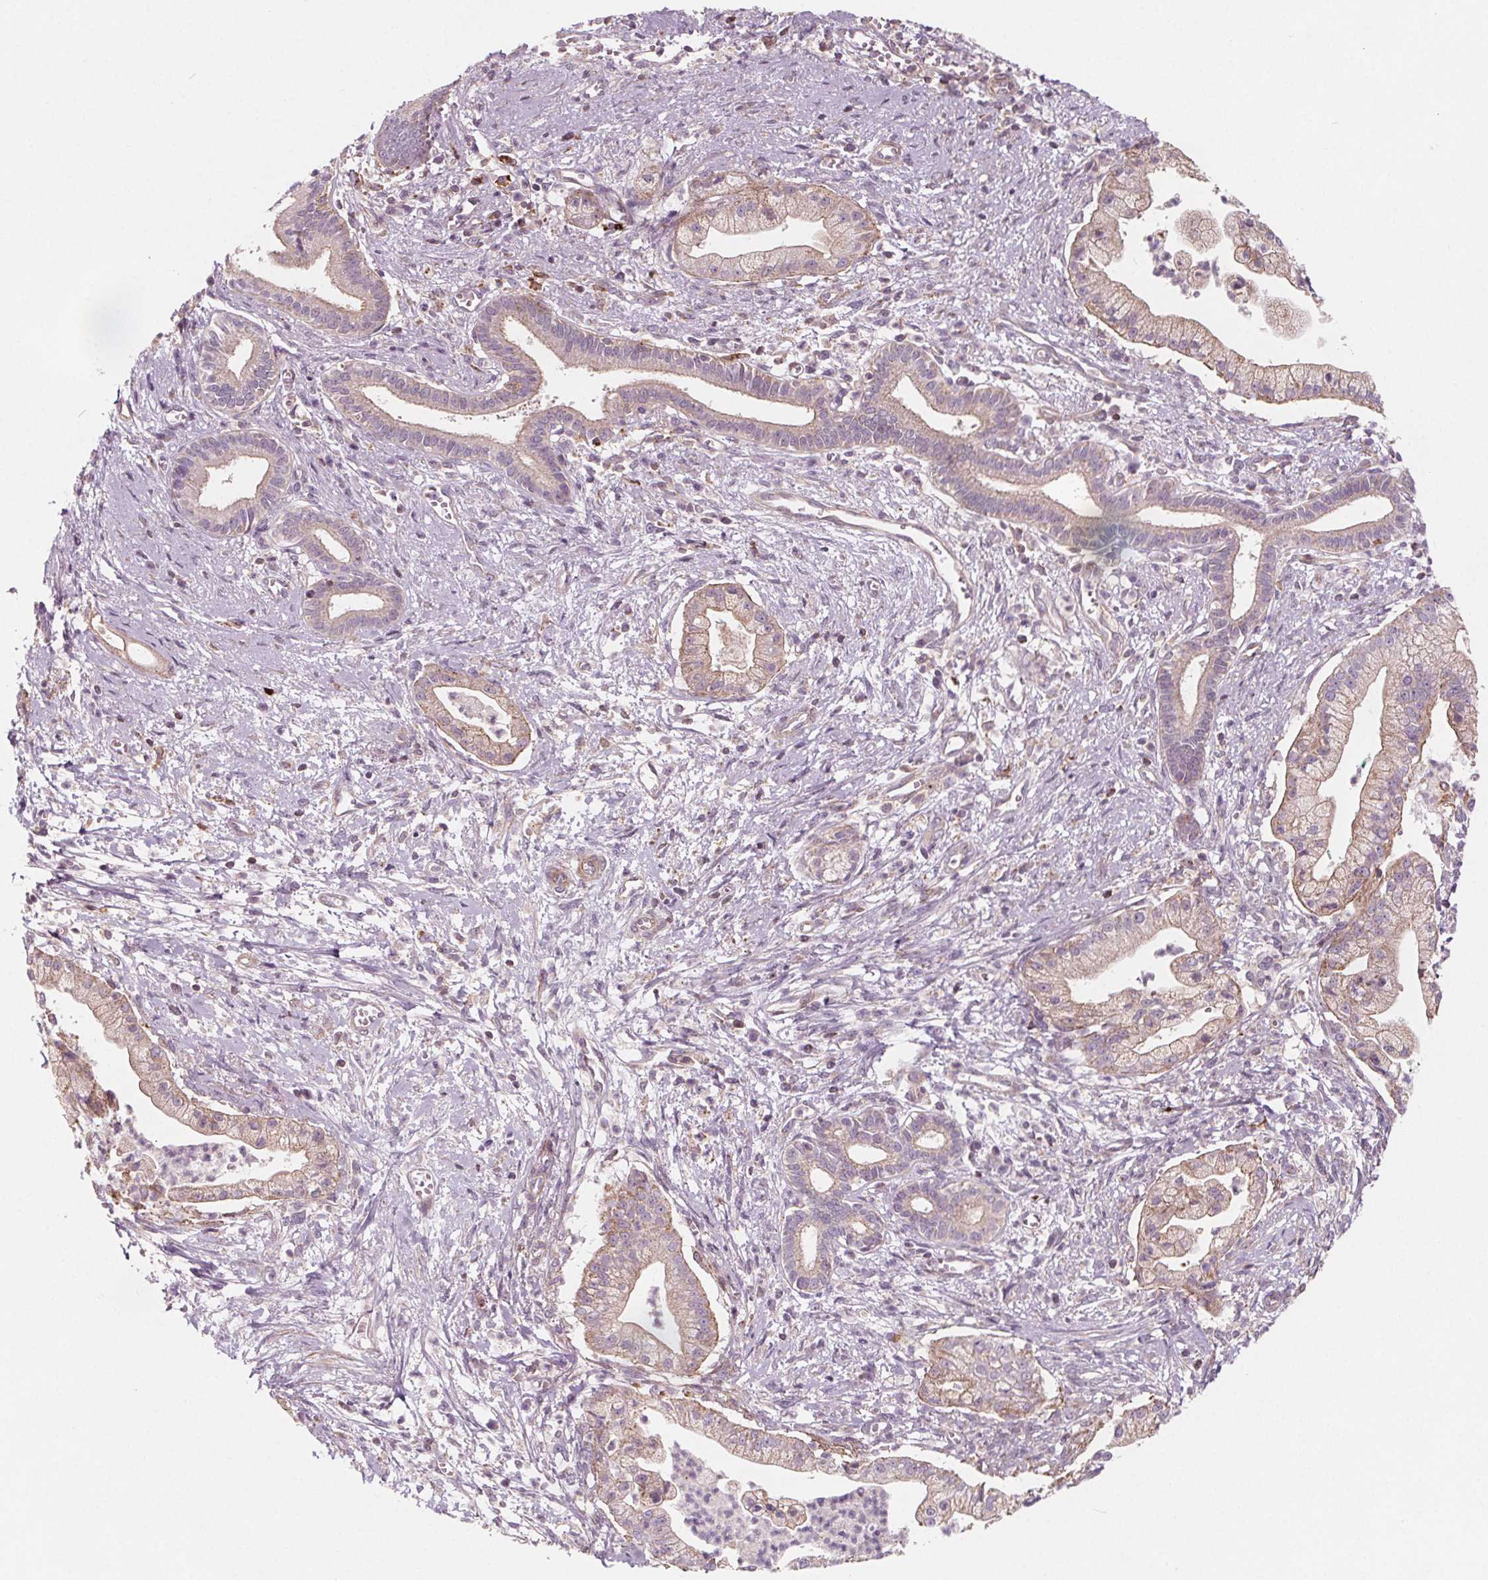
{"staining": {"intensity": "weak", "quantity": "25%-75%", "location": "cytoplasmic/membranous"}, "tissue": "pancreatic cancer", "cell_type": "Tumor cells", "image_type": "cancer", "snomed": [{"axis": "morphology", "description": "Normal tissue, NOS"}, {"axis": "morphology", "description": "Adenocarcinoma, NOS"}, {"axis": "topography", "description": "Lymph node"}, {"axis": "topography", "description": "Pancreas"}], "caption": "Tumor cells show weak cytoplasmic/membranous expression in about 25%-75% of cells in adenocarcinoma (pancreatic). The protein is stained brown, and the nuclei are stained in blue (DAB IHC with brightfield microscopy, high magnification).", "gene": "ADAM33", "patient": {"sex": "female", "age": 58}}